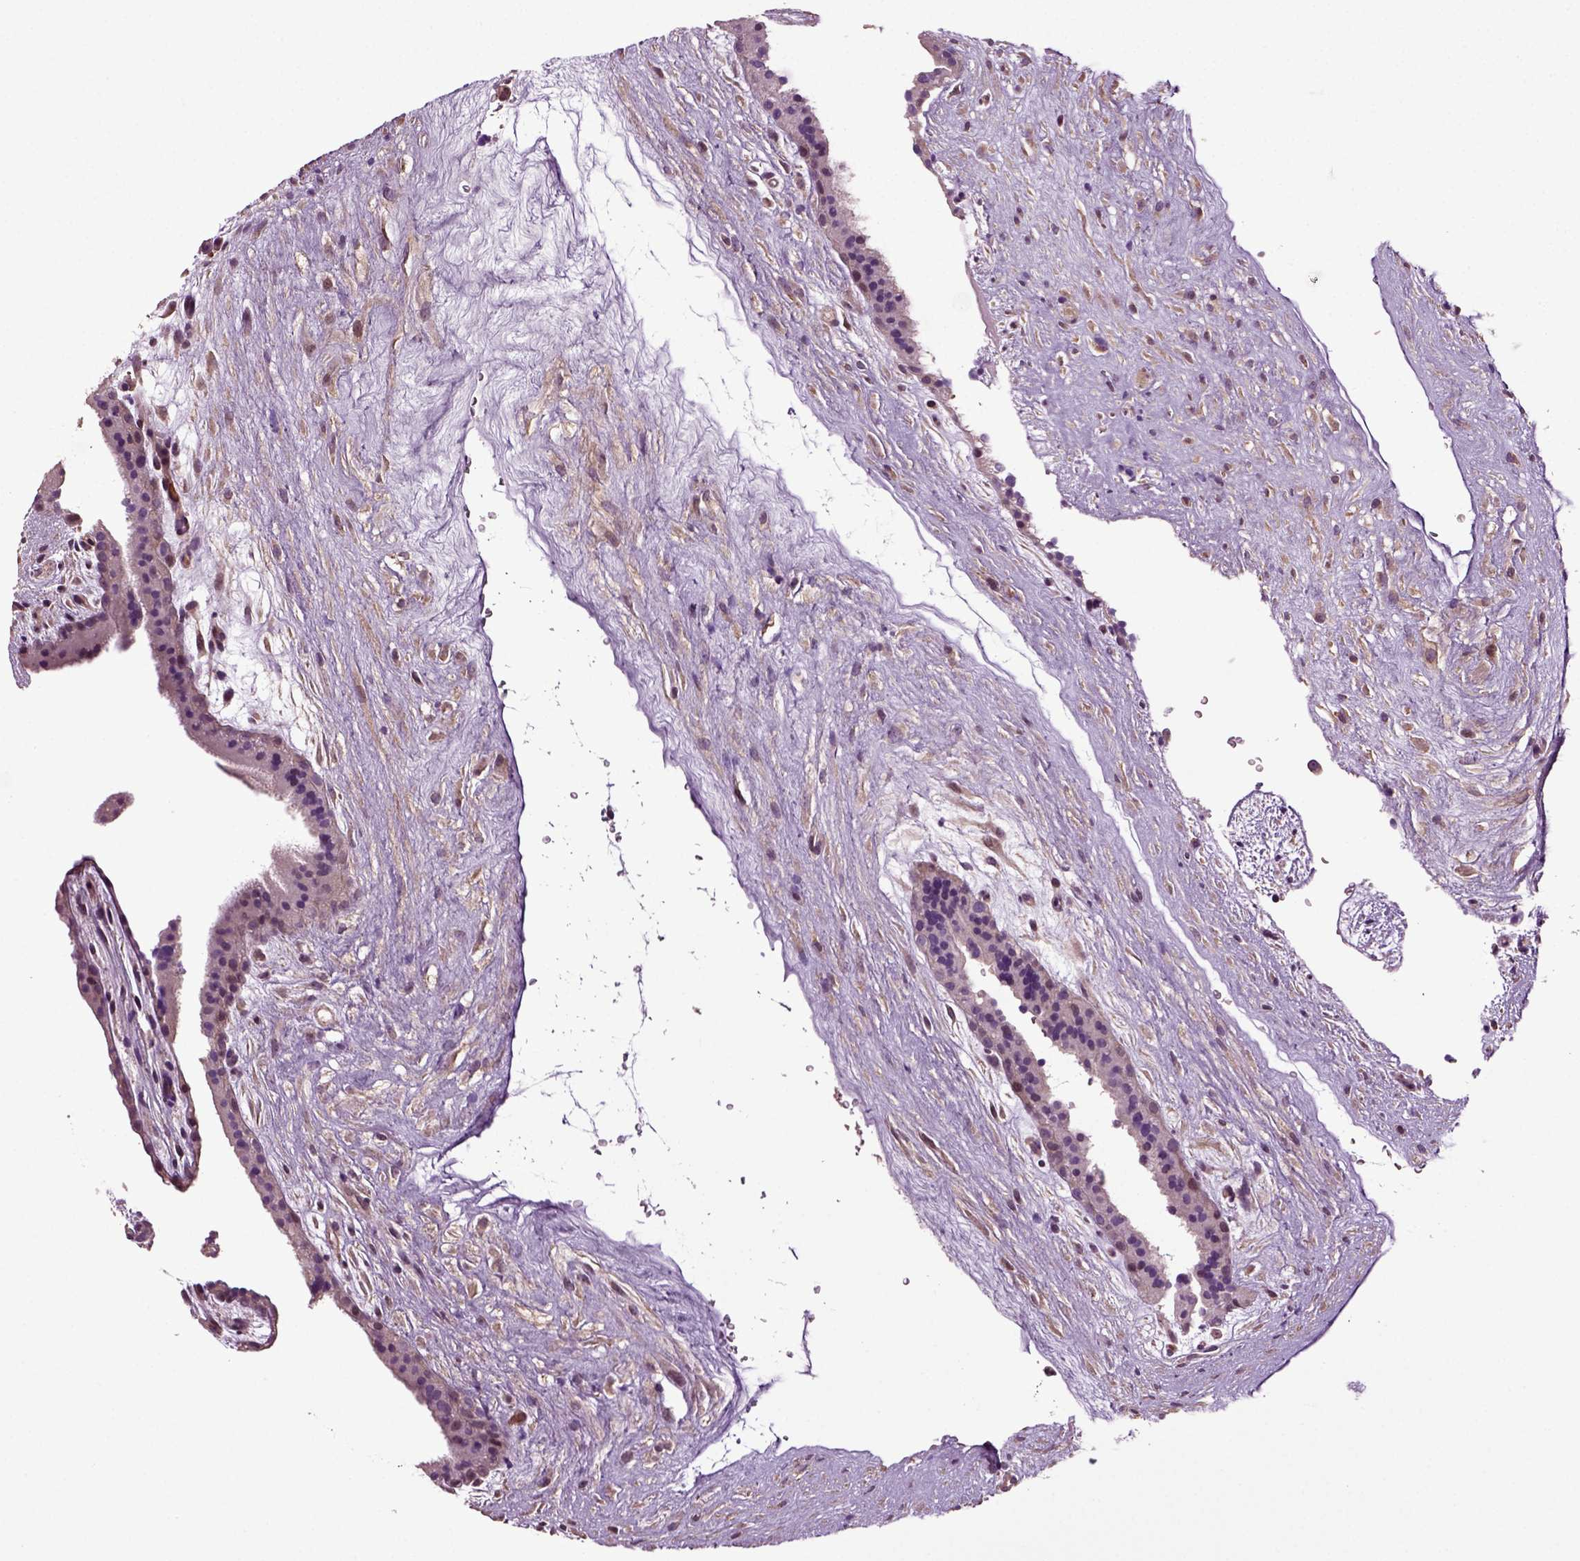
{"staining": {"intensity": "weak", "quantity": ">75%", "location": "cytoplasmic/membranous"}, "tissue": "placenta", "cell_type": "Decidual cells", "image_type": "normal", "snomed": [{"axis": "morphology", "description": "Normal tissue, NOS"}, {"axis": "topography", "description": "Placenta"}], "caption": "This image displays normal placenta stained with IHC to label a protein in brown. The cytoplasmic/membranous of decidual cells show weak positivity for the protein. Nuclei are counter-stained blue.", "gene": "HAGHL", "patient": {"sex": "female", "age": 19}}